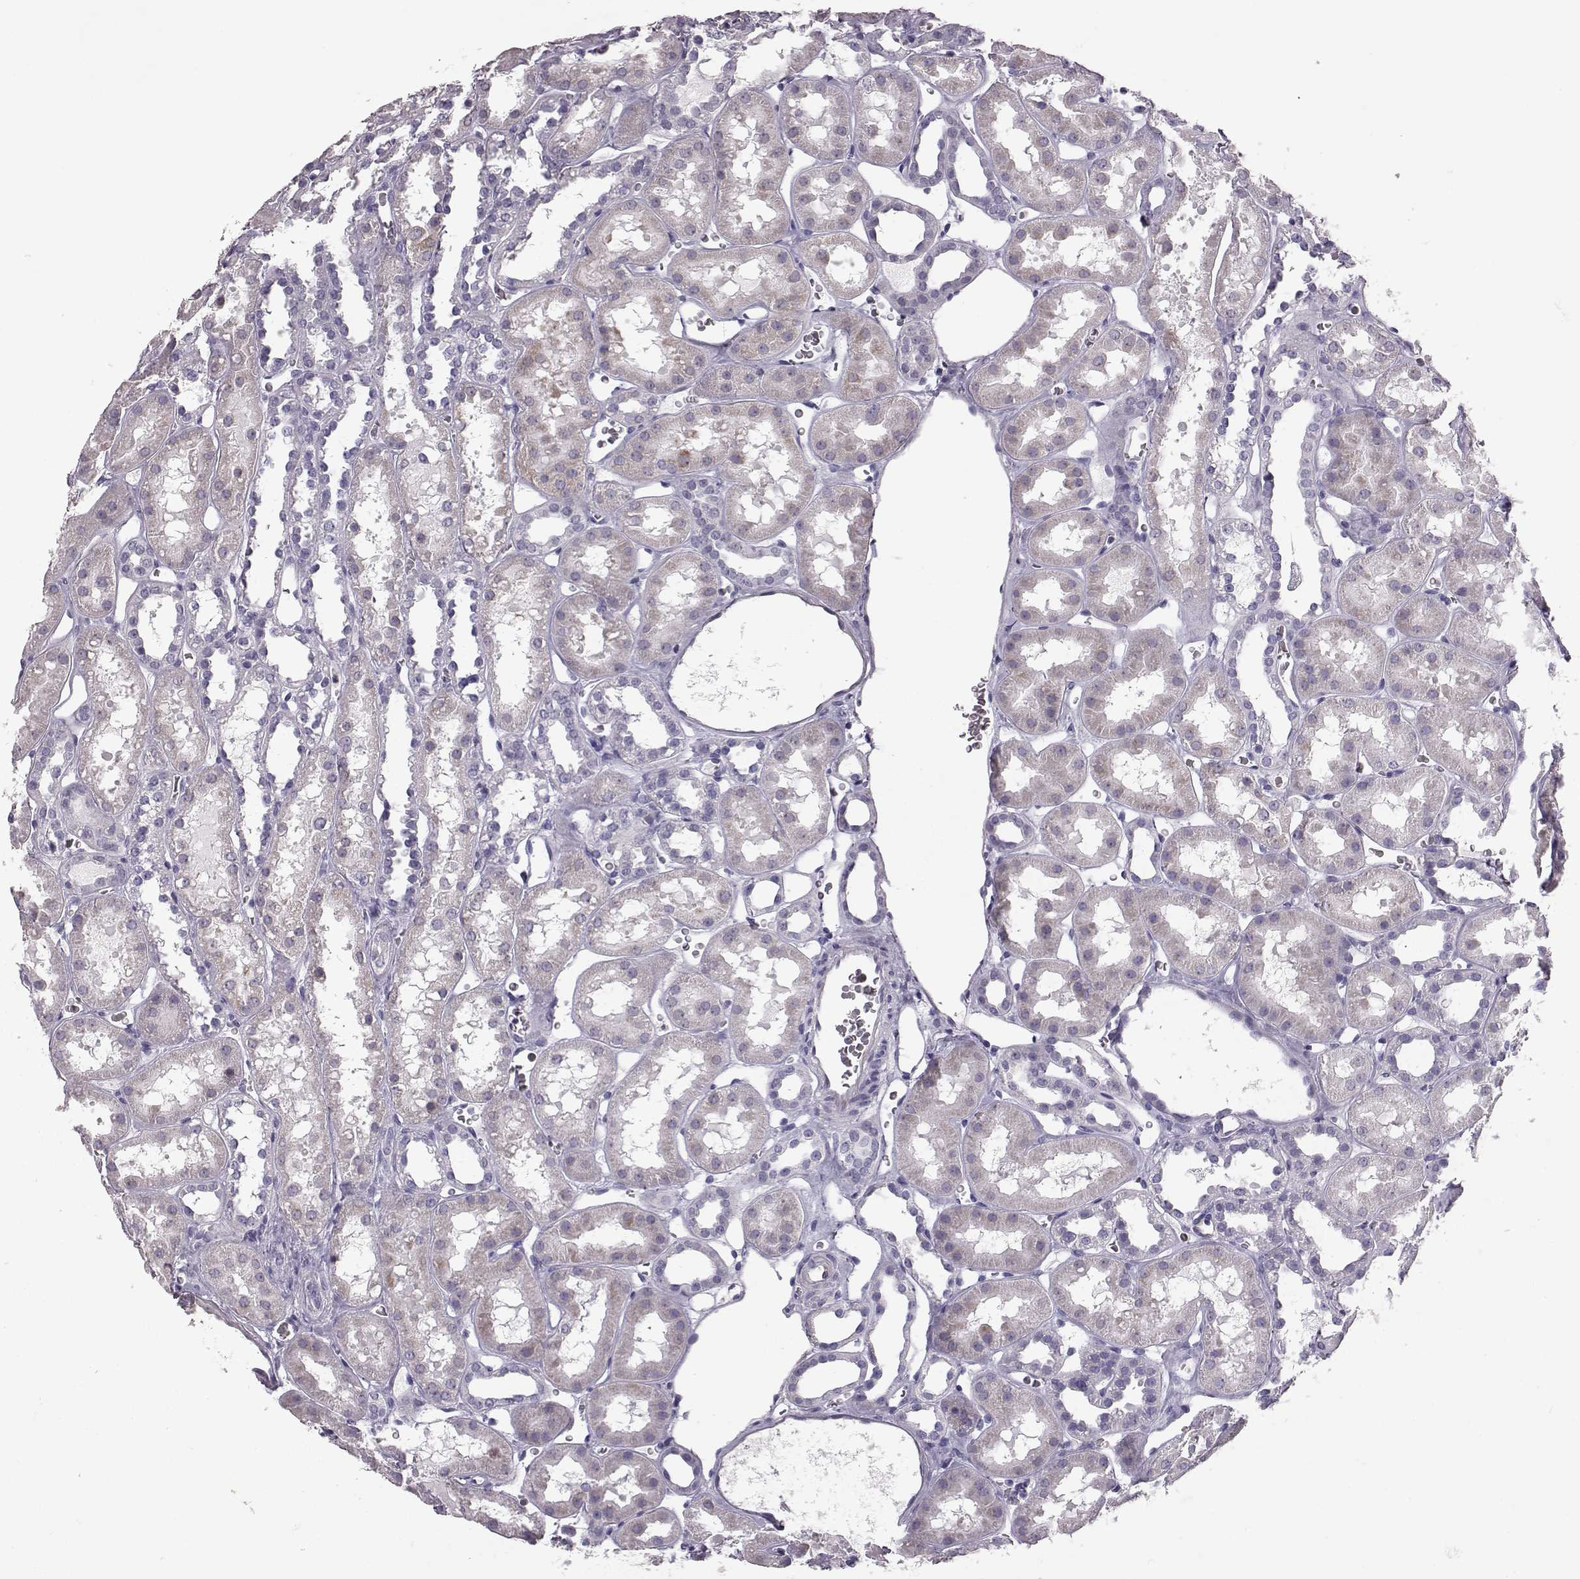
{"staining": {"intensity": "weak", "quantity": "<25%", "location": "cytoplasmic/membranous"}, "tissue": "kidney", "cell_type": "Cells in glomeruli", "image_type": "normal", "snomed": [{"axis": "morphology", "description": "Normal tissue, NOS"}, {"axis": "topography", "description": "Kidney"}], "caption": "Image shows no significant protein expression in cells in glomeruli of normal kidney.", "gene": "ELOVL5", "patient": {"sex": "female", "age": 41}}